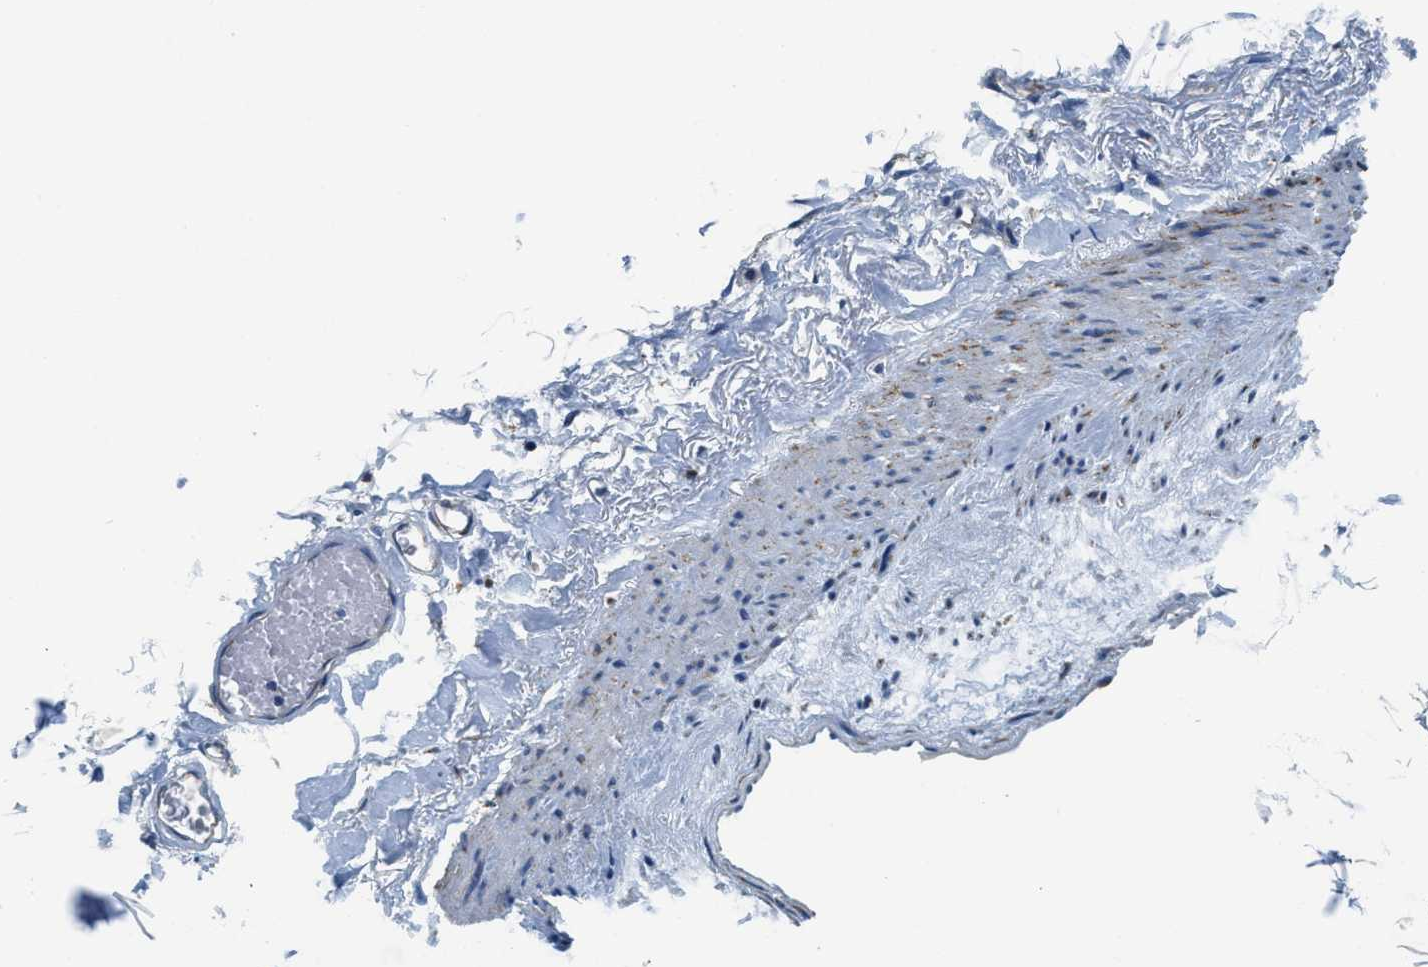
{"staining": {"intensity": "moderate", "quantity": ">75%", "location": "cytoplasmic/membranous"}, "tissue": "adipose tissue", "cell_type": "Adipocytes", "image_type": "normal", "snomed": [{"axis": "morphology", "description": "Normal tissue, NOS"}, {"axis": "topography", "description": "Breast"}, {"axis": "topography", "description": "Soft tissue"}], "caption": "Brown immunohistochemical staining in normal human adipose tissue exhibits moderate cytoplasmic/membranous staining in about >75% of adipocytes. The staining was performed using DAB to visualize the protein expression in brown, while the nuclei were stained in blue with hematoxylin (Magnification: 20x).", "gene": "SAMD4B", "patient": {"sex": "female", "age": 75}}